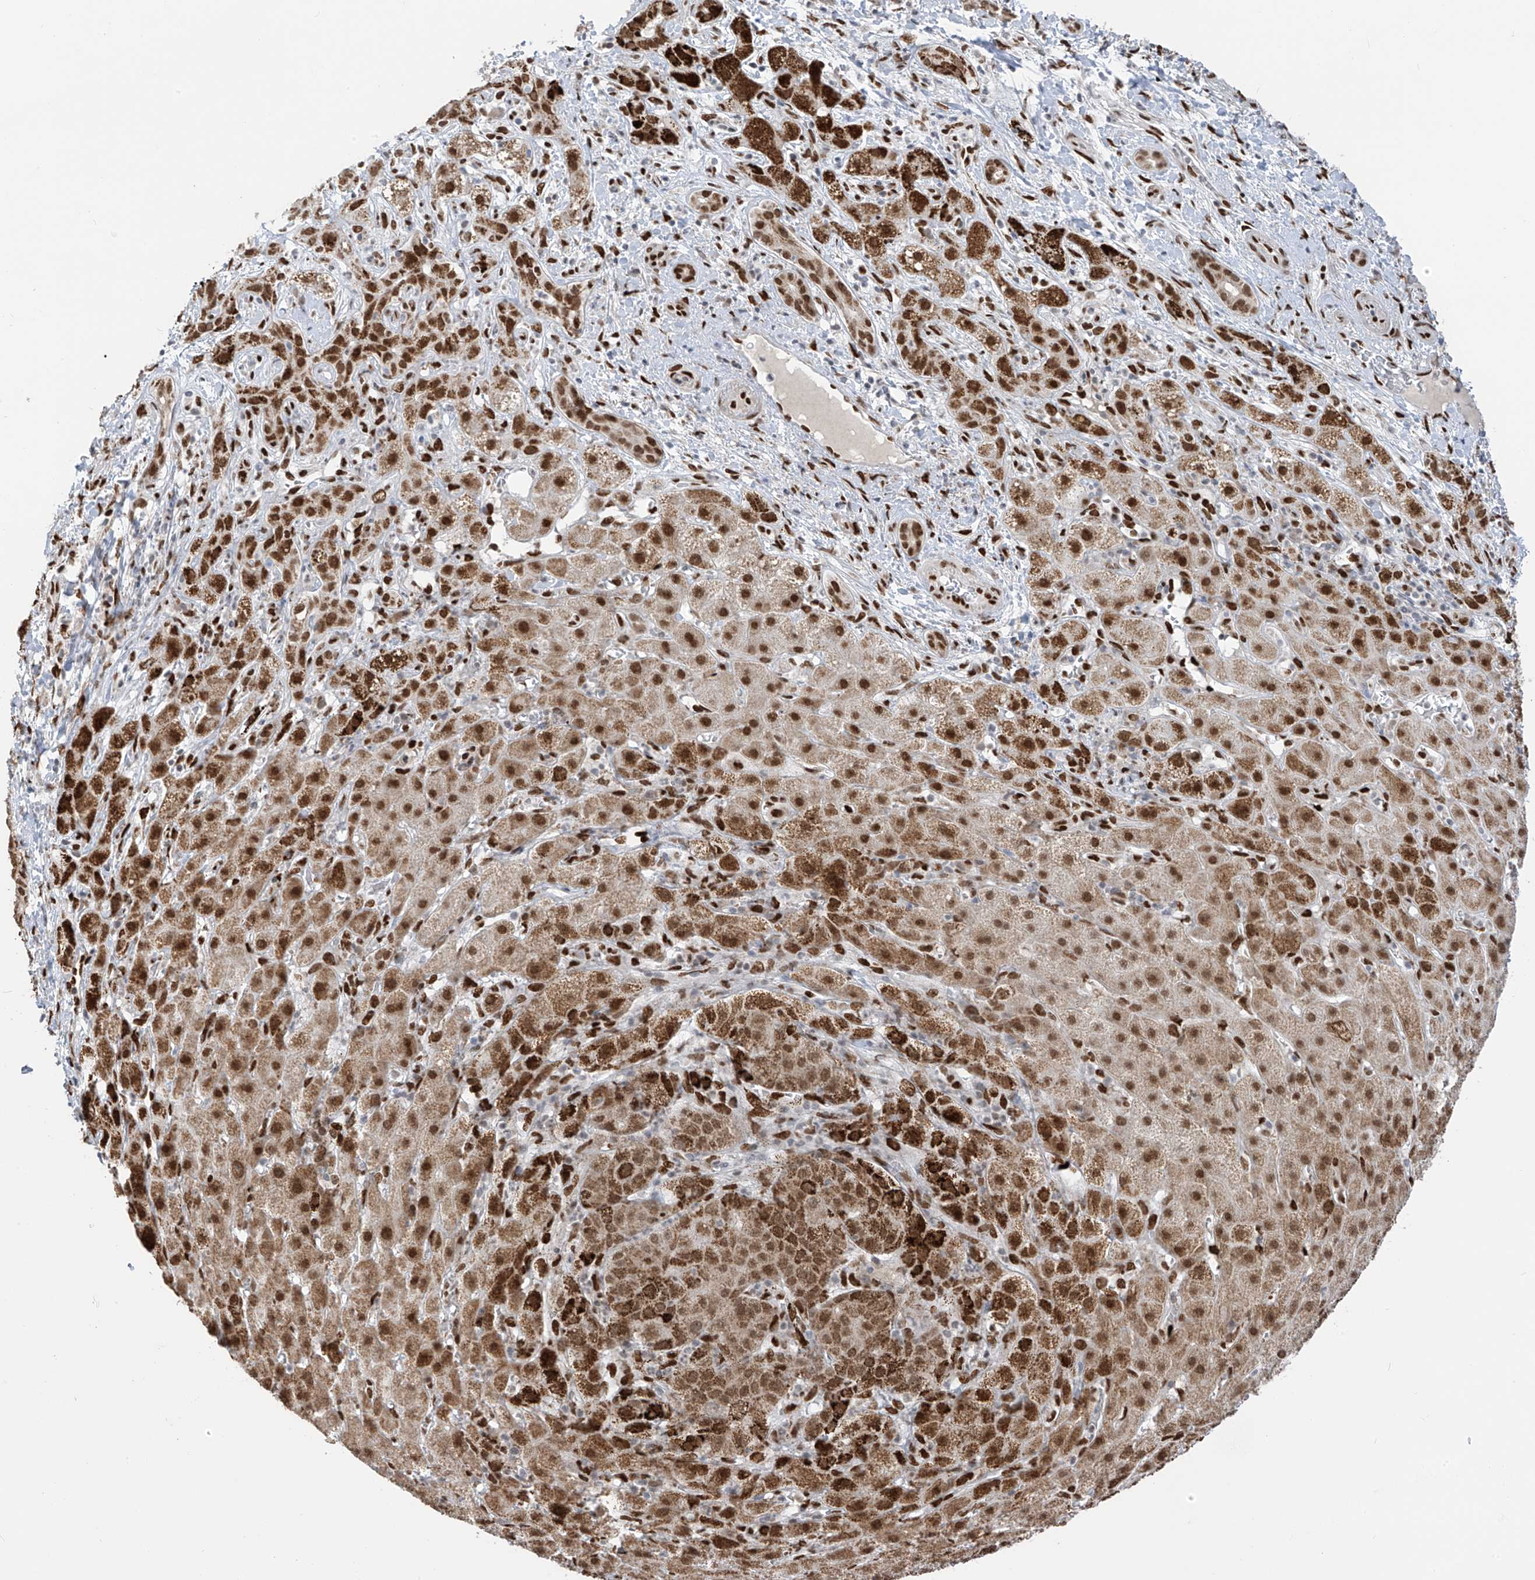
{"staining": {"intensity": "strong", "quantity": ">75%", "location": "cytoplasmic/membranous,nuclear"}, "tissue": "liver cancer", "cell_type": "Tumor cells", "image_type": "cancer", "snomed": [{"axis": "morphology", "description": "Carcinoma, Hepatocellular, NOS"}, {"axis": "topography", "description": "Liver"}], "caption": "Immunohistochemical staining of hepatocellular carcinoma (liver) shows high levels of strong cytoplasmic/membranous and nuclear protein expression in approximately >75% of tumor cells.", "gene": "PM20D2", "patient": {"sex": "male", "age": 65}}